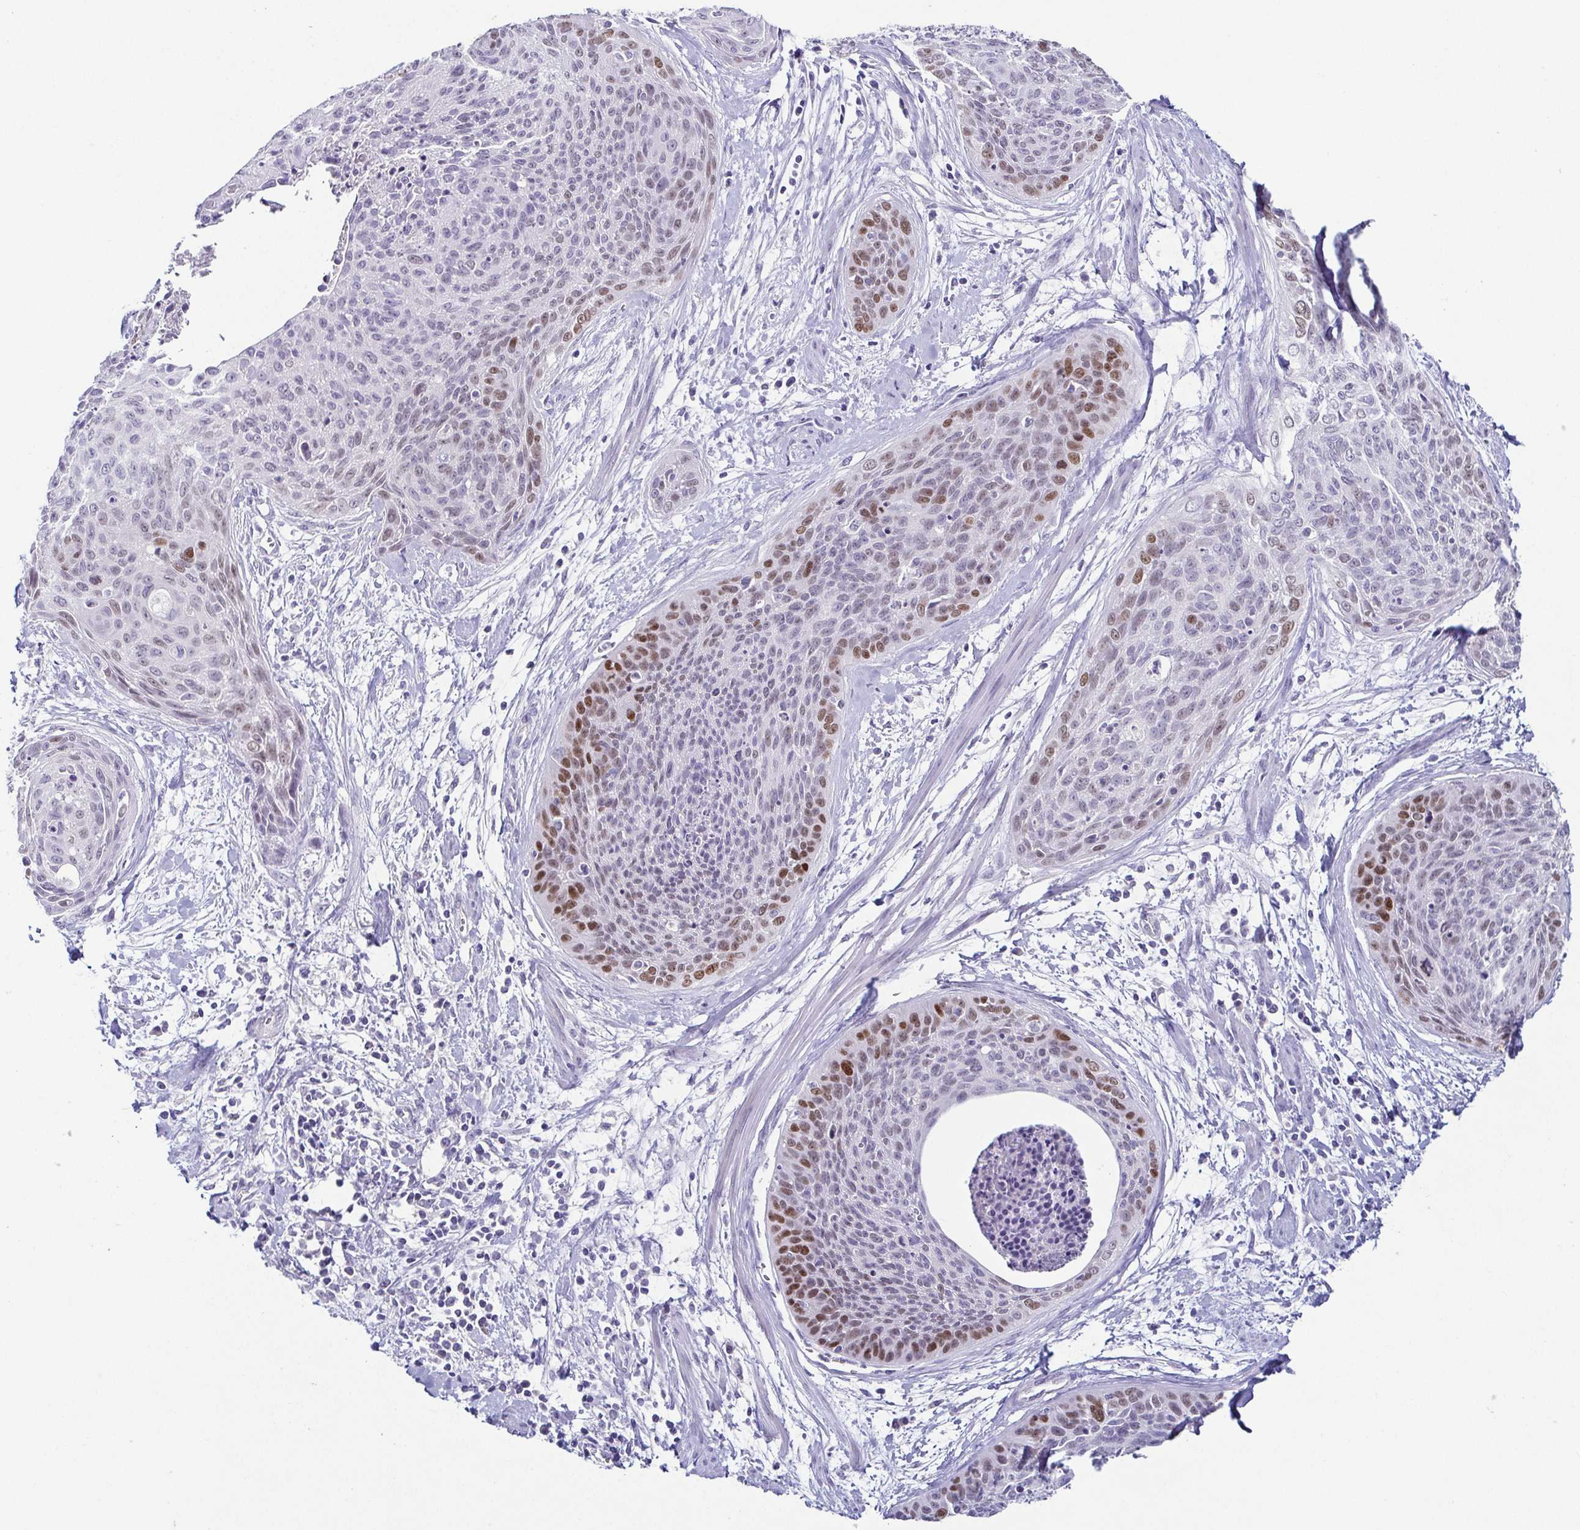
{"staining": {"intensity": "moderate", "quantity": "<25%", "location": "nuclear"}, "tissue": "cervical cancer", "cell_type": "Tumor cells", "image_type": "cancer", "snomed": [{"axis": "morphology", "description": "Squamous cell carcinoma, NOS"}, {"axis": "topography", "description": "Cervix"}], "caption": "Moderate nuclear positivity is appreciated in approximately <25% of tumor cells in squamous cell carcinoma (cervical). Immunohistochemistry stains the protein in brown and the nuclei are stained blue.", "gene": "TP73", "patient": {"sex": "female", "age": 55}}